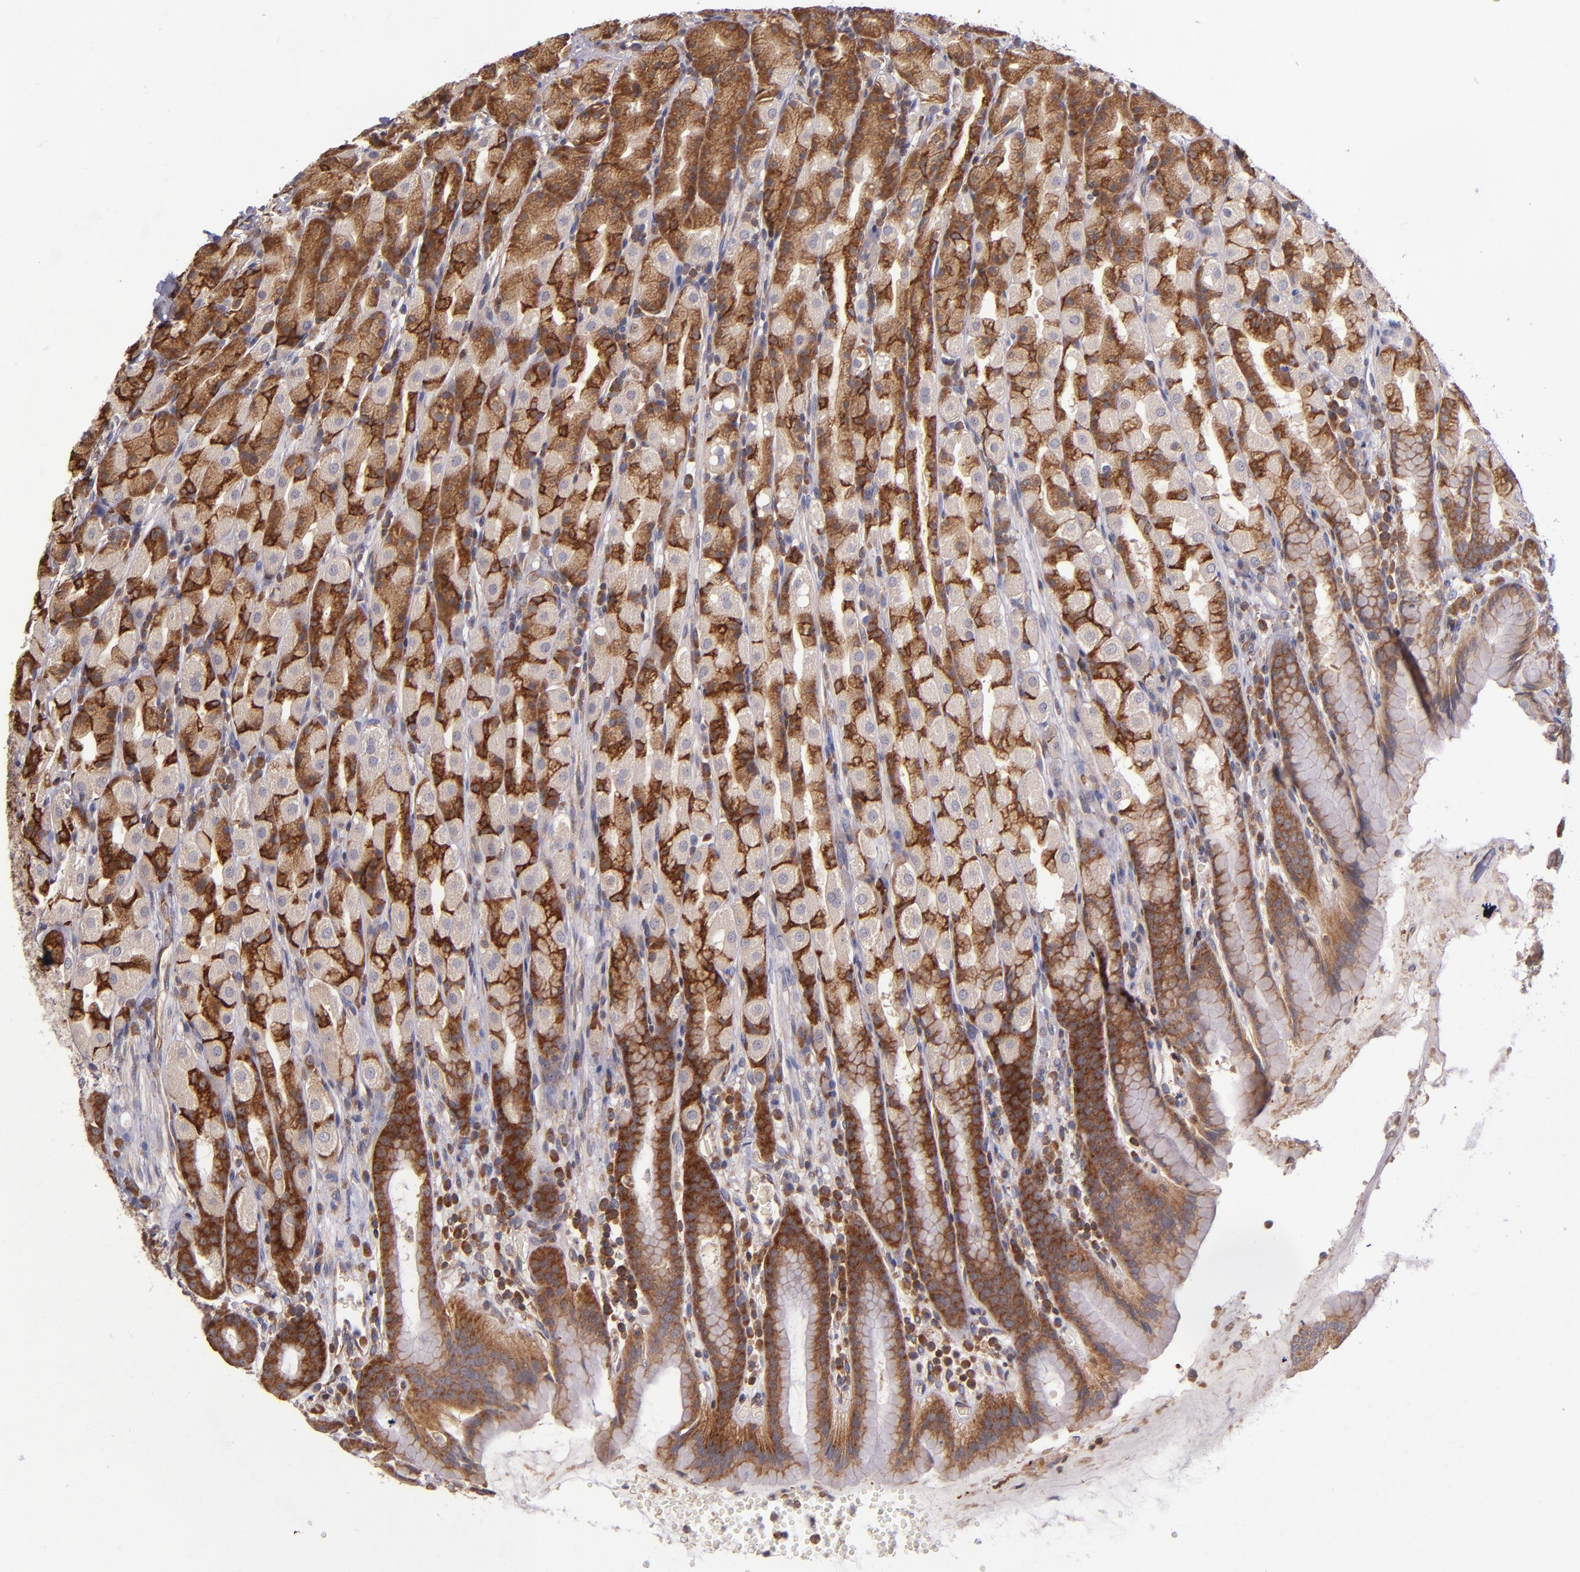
{"staining": {"intensity": "moderate", "quantity": ">75%", "location": "cytoplasmic/membranous"}, "tissue": "stomach", "cell_type": "Glandular cells", "image_type": "normal", "snomed": [{"axis": "morphology", "description": "Normal tissue, NOS"}, {"axis": "topography", "description": "Stomach, upper"}], "caption": "High-power microscopy captured an IHC image of benign stomach, revealing moderate cytoplasmic/membranous positivity in approximately >75% of glandular cells.", "gene": "EIF4ENIF1", "patient": {"sex": "male", "age": 68}}